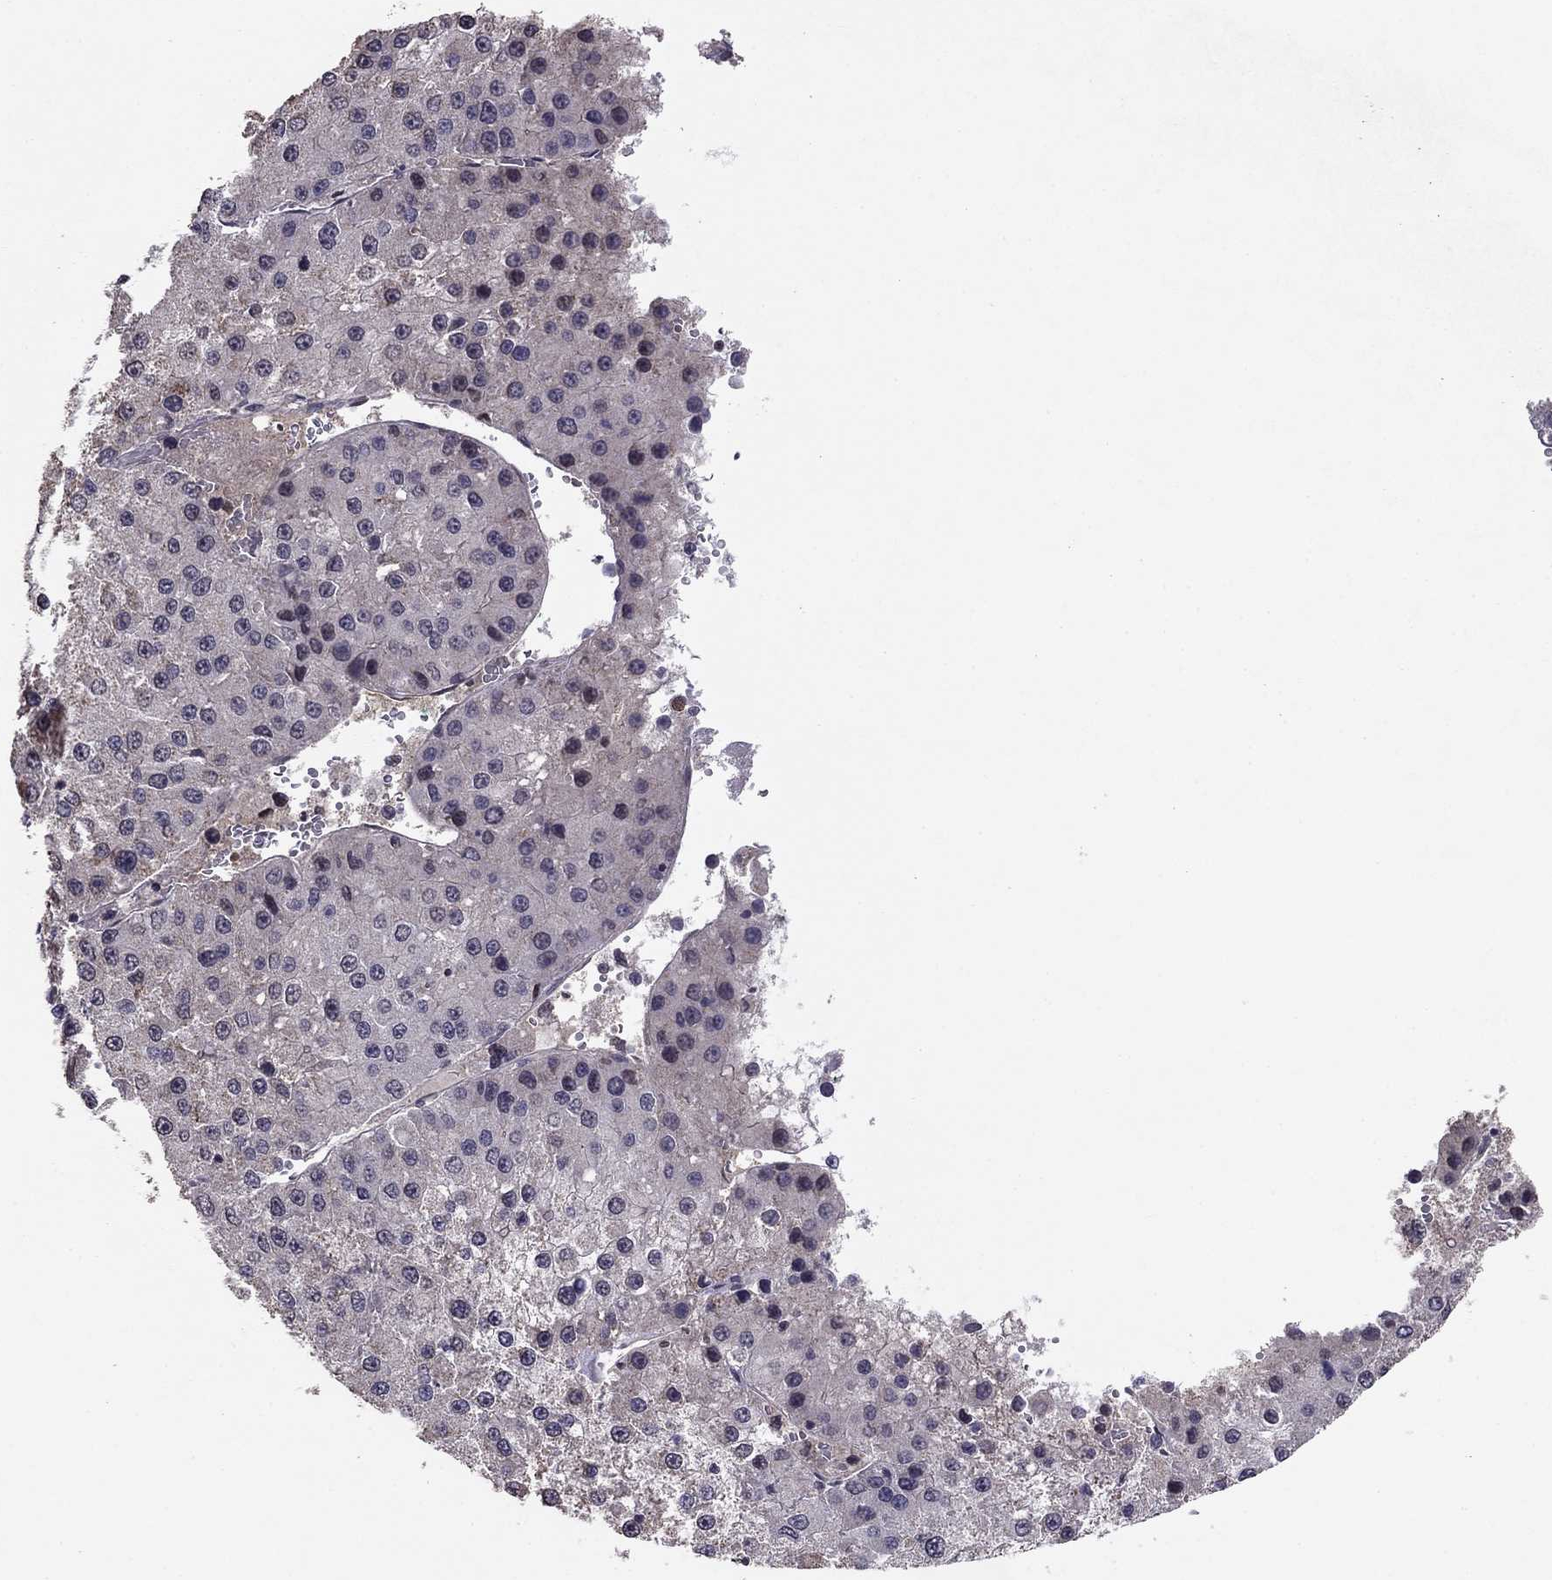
{"staining": {"intensity": "negative", "quantity": "none", "location": "none"}, "tissue": "liver cancer", "cell_type": "Tumor cells", "image_type": "cancer", "snomed": [{"axis": "morphology", "description": "Carcinoma, Hepatocellular, NOS"}, {"axis": "topography", "description": "Liver"}], "caption": "IHC micrograph of neoplastic tissue: hepatocellular carcinoma (liver) stained with DAB (3,3'-diaminobenzidine) shows no significant protein positivity in tumor cells.", "gene": "HCN1", "patient": {"sex": "female", "age": 73}}